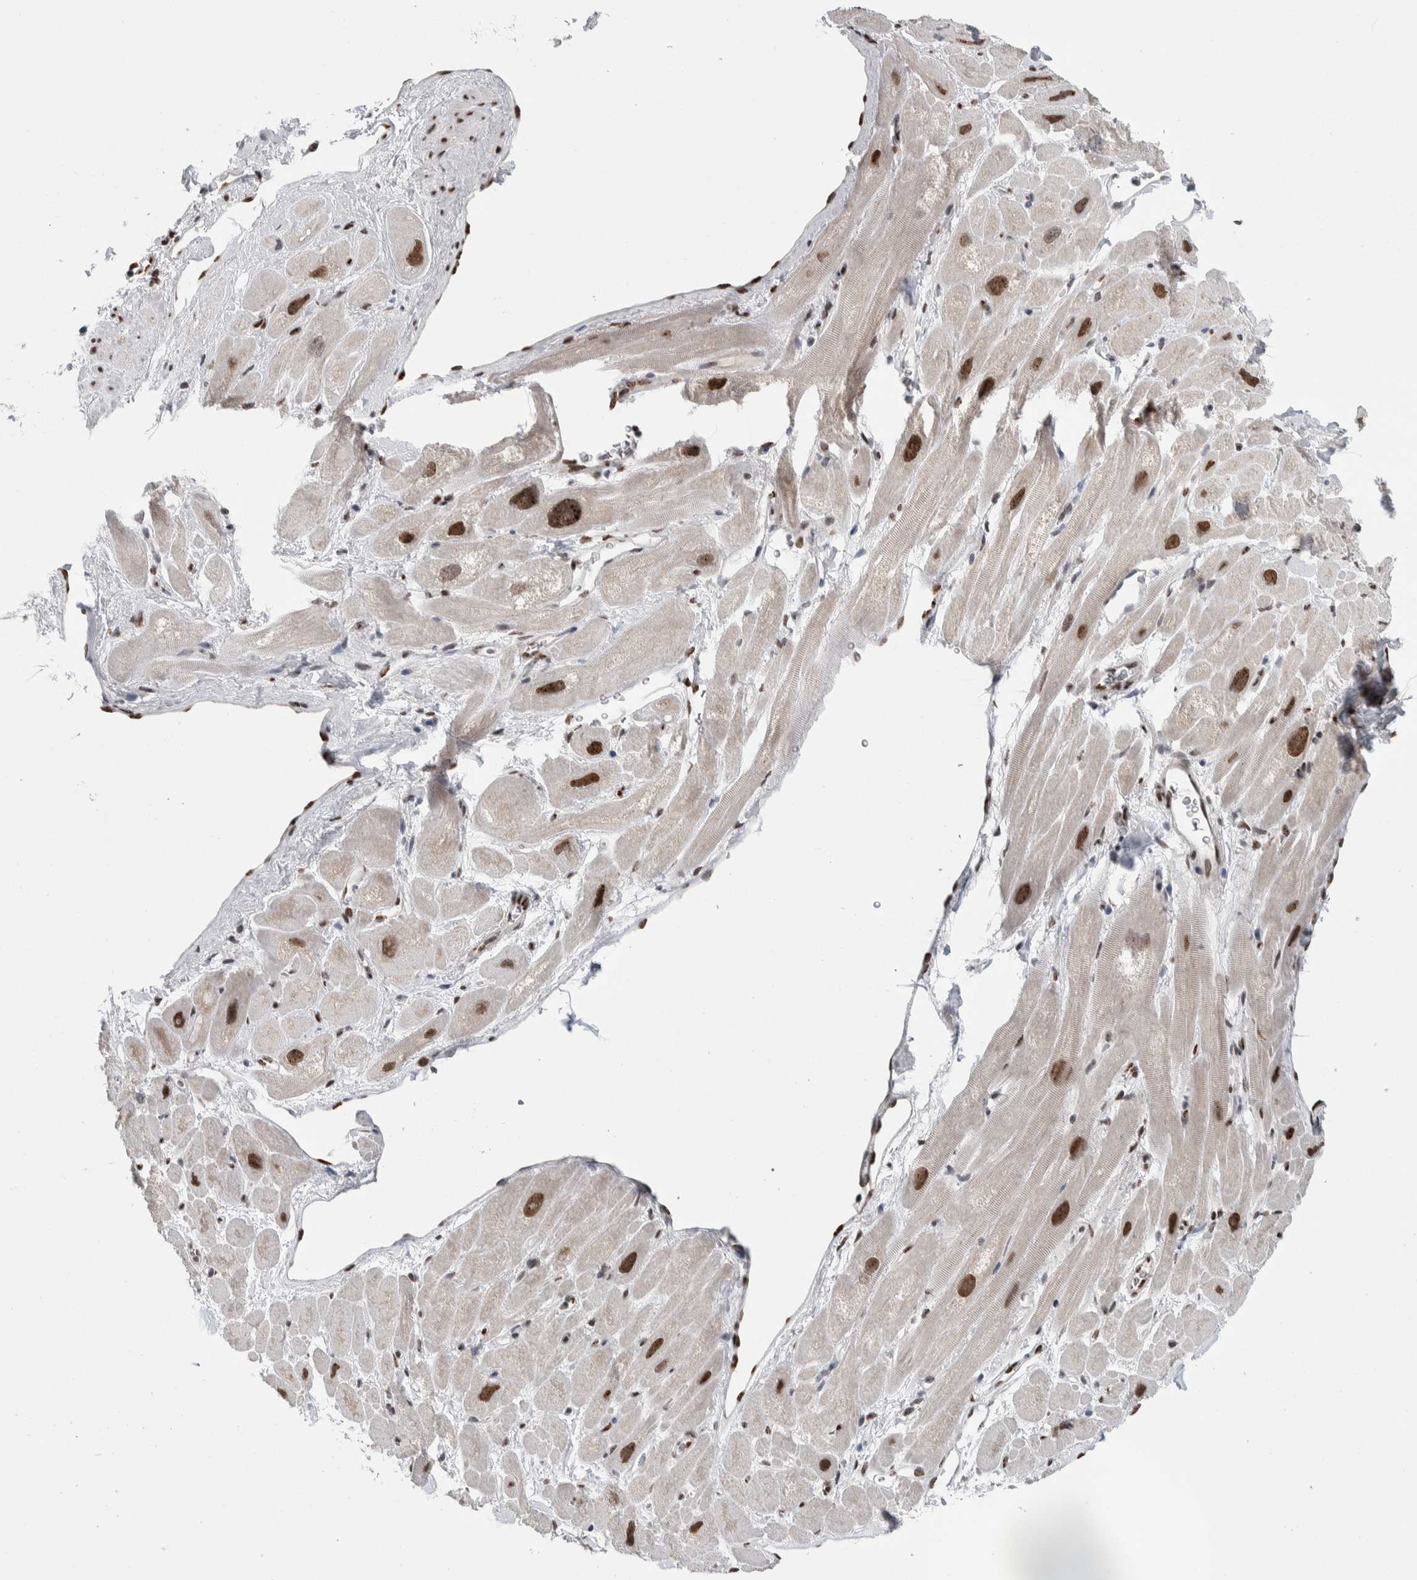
{"staining": {"intensity": "strong", "quantity": "<25%", "location": "nuclear"}, "tissue": "heart muscle", "cell_type": "Cardiomyocytes", "image_type": "normal", "snomed": [{"axis": "morphology", "description": "Normal tissue, NOS"}, {"axis": "topography", "description": "Heart"}], "caption": "A medium amount of strong nuclear staining is seen in about <25% of cardiomyocytes in benign heart muscle.", "gene": "TAX1BP1", "patient": {"sex": "male", "age": 49}}